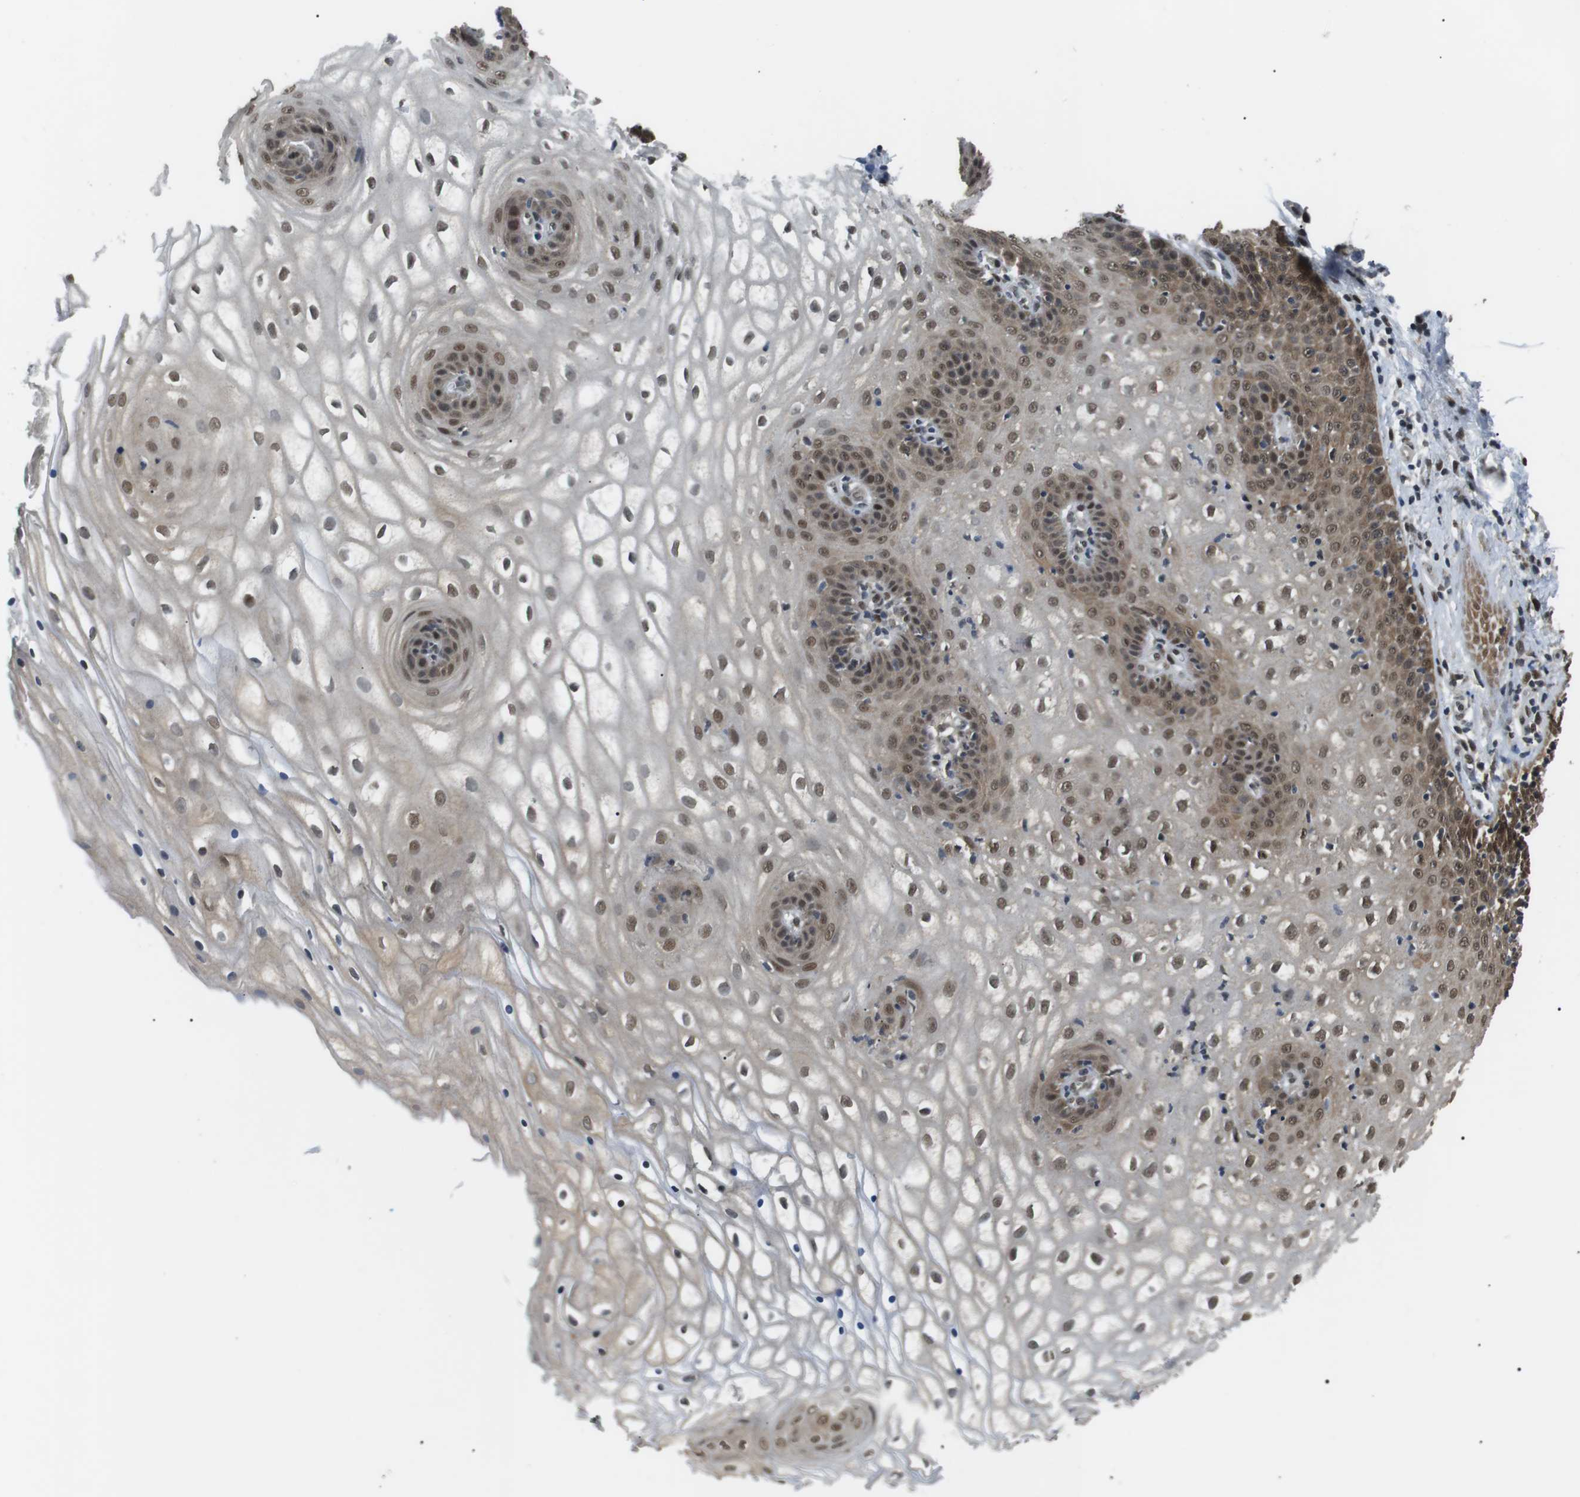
{"staining": {"intensity": "moderate", "quantity": ">75%", "location": "cytoplasmic/membranous,nuclear"}, "tissue": "vagina", "cell_type": "Squamous epithelial cells", "image_type": "normal", "snomed": [{"axis": "morphology", "description": "Normal tissue, NOS"}, {"axis": "topography", "description": "Vagina"}], "caption": "DAB (3,3'-diaminobenzidine) immunohistochemical staining of unremarkable vagina reveals moderate cytoplasmic/membranous,nuclear protein positivity in about >75% of squamous epithelial cells. (Brightfield microscopy of DAB IHC at high magnification).", "gene": "ORAI3", "patient": {"sex": "female", "age": 34}}